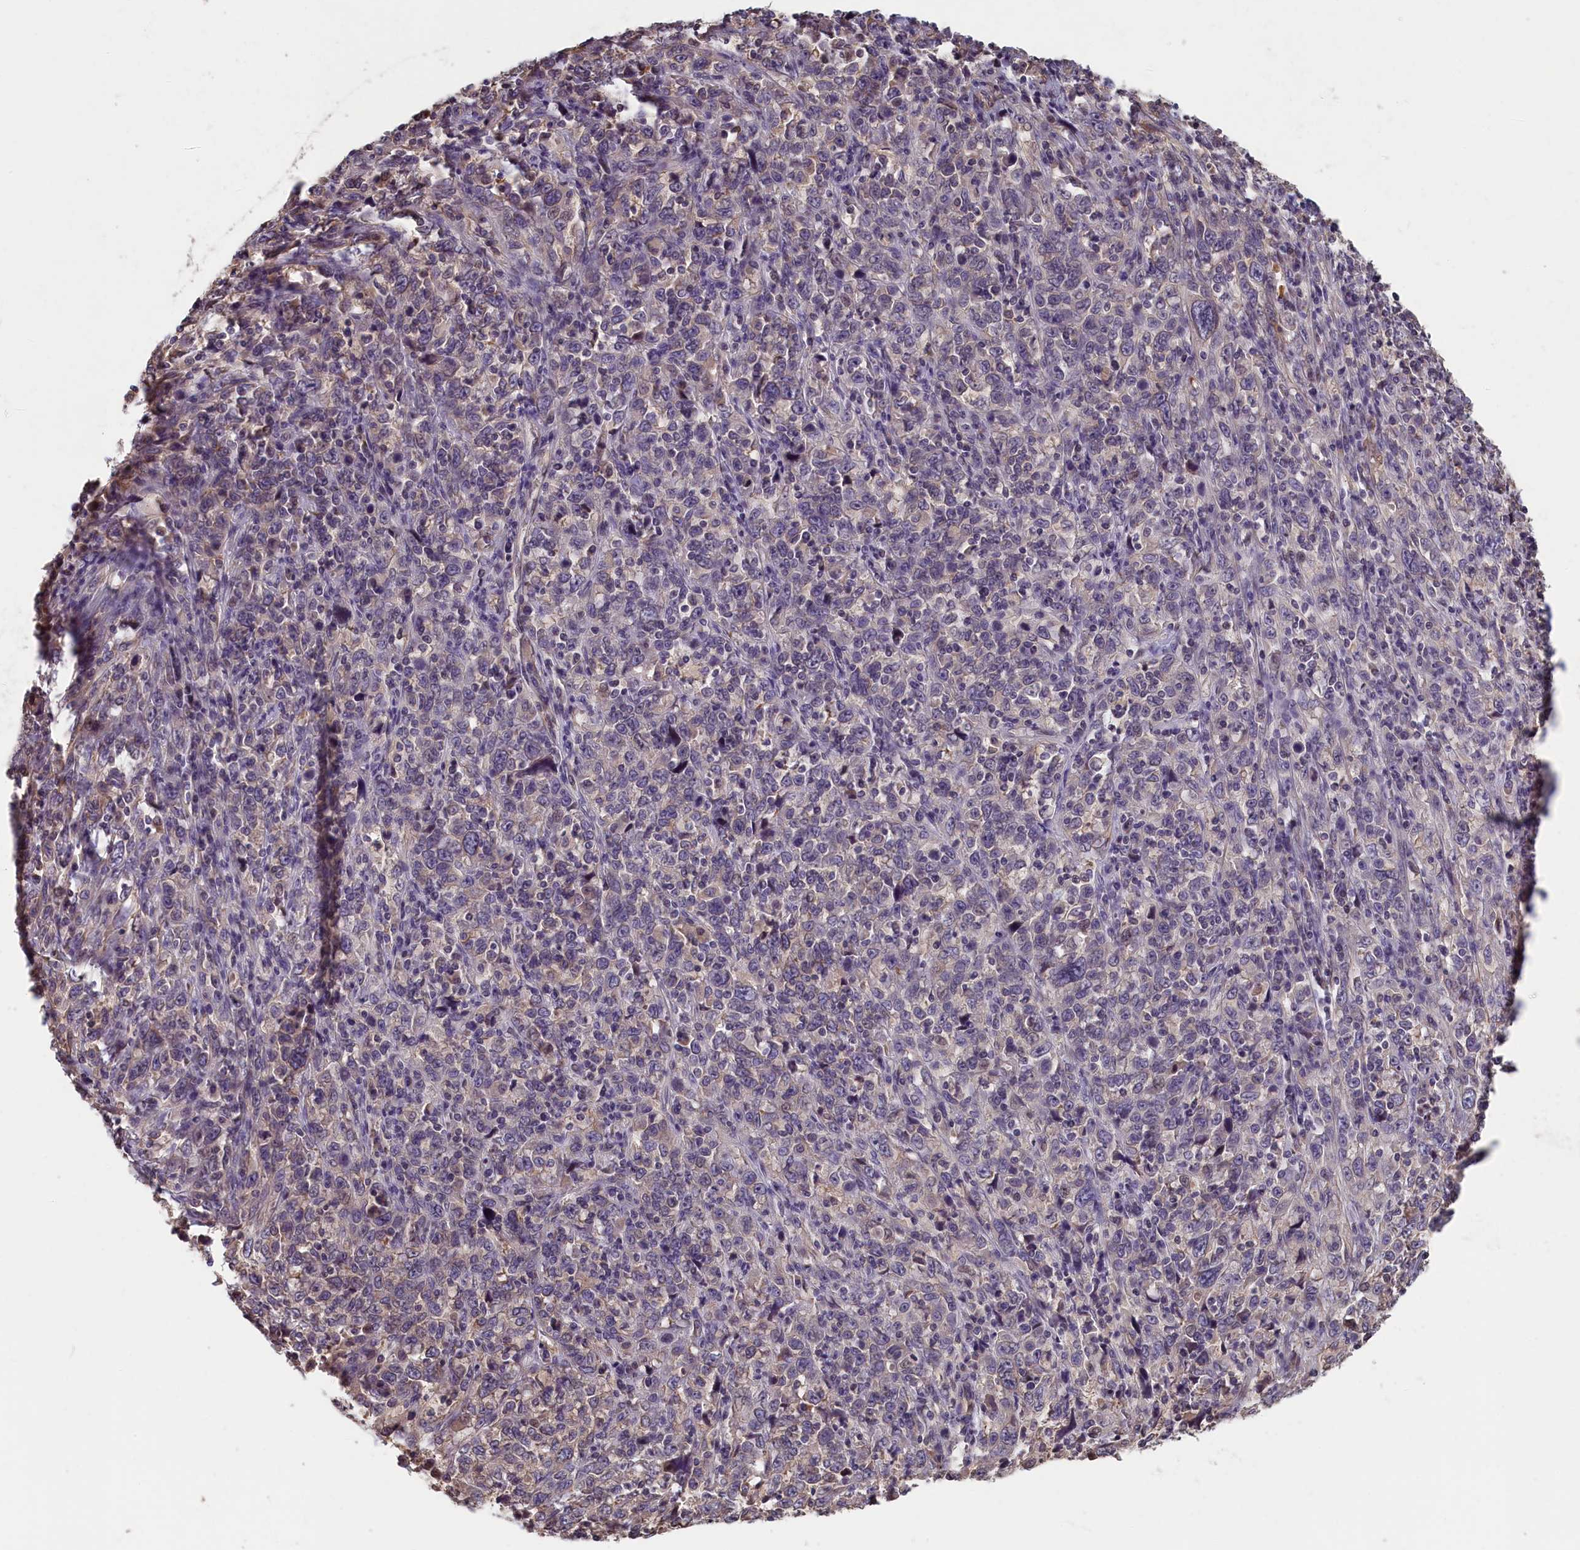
{"staining": {"intensity": "negative", "quantity": "none", "location": "none"}, "tissue": "cervical cancer", "cell_type": "Tumor cells", "image_type": "cancer", "snomed": [{"axis": "morphology", "description": "Squamous cell carcinoma, NOS"}, {"axis": "topography", "description": "Cervix"}], "caption": "Histopathology image shows no significant protein expression in tumor cells of squamous cell carcinoma (cervical).", "gene": "TMEM116", "patient": {"sex": "female", "age": 46}}